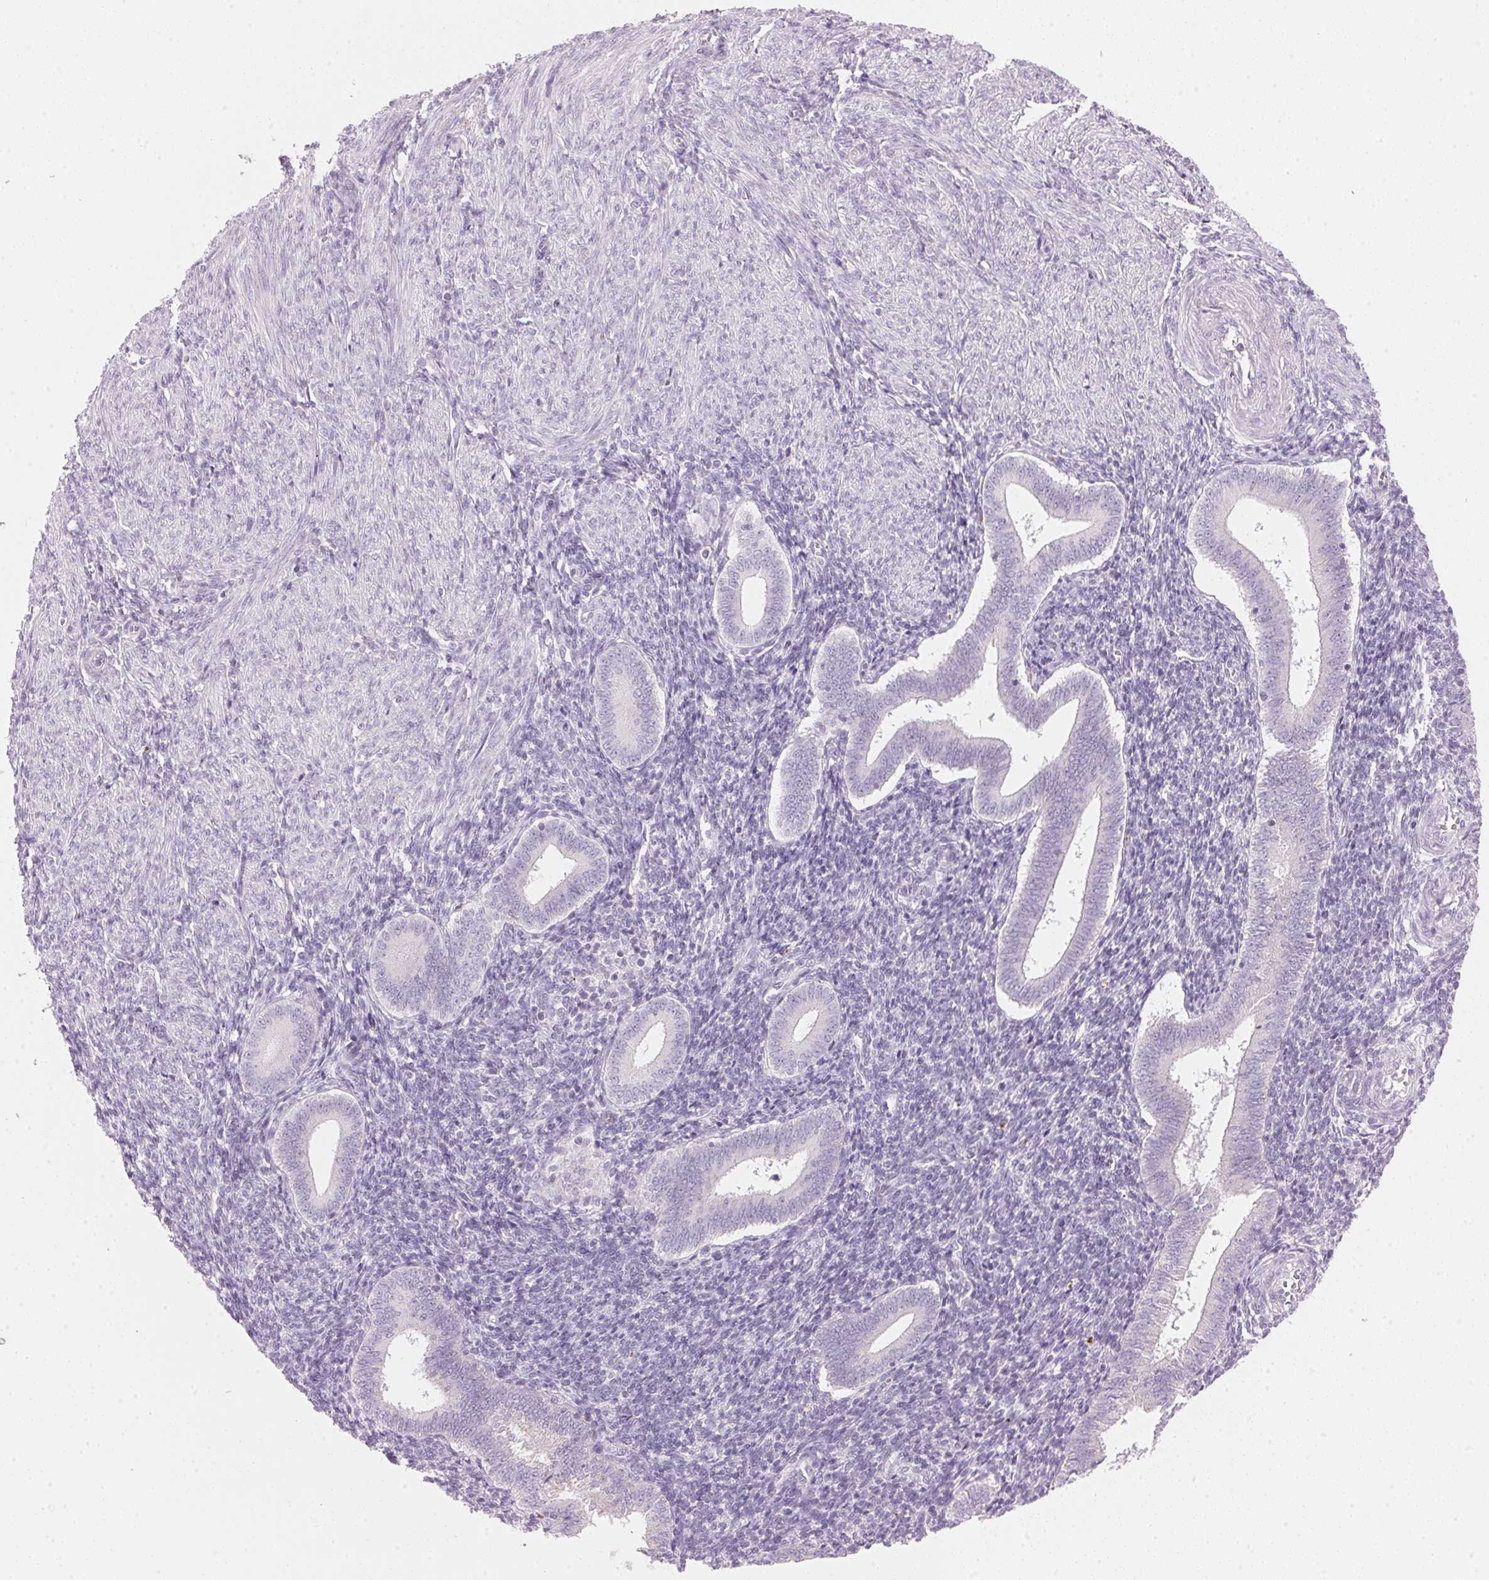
{"staining": {"intensity": "negative", "quantity": "none", "location": "none"}, "tissue": "endometrium", "cell_type": "Cells in endometrial stroma", "image_type": "normal", "snomed": [{"axis": "morphology", "description": "Normal tissue, NOS"}, {"axis": "topography", "description": "Endometrium"}], "caption": "A photomicrograph of endometrium stained for a protein reveals no brown staining in cells in endometrial stroma.", "gene": "HOXB13", "patient": {"sex": "female", "age": 25}}